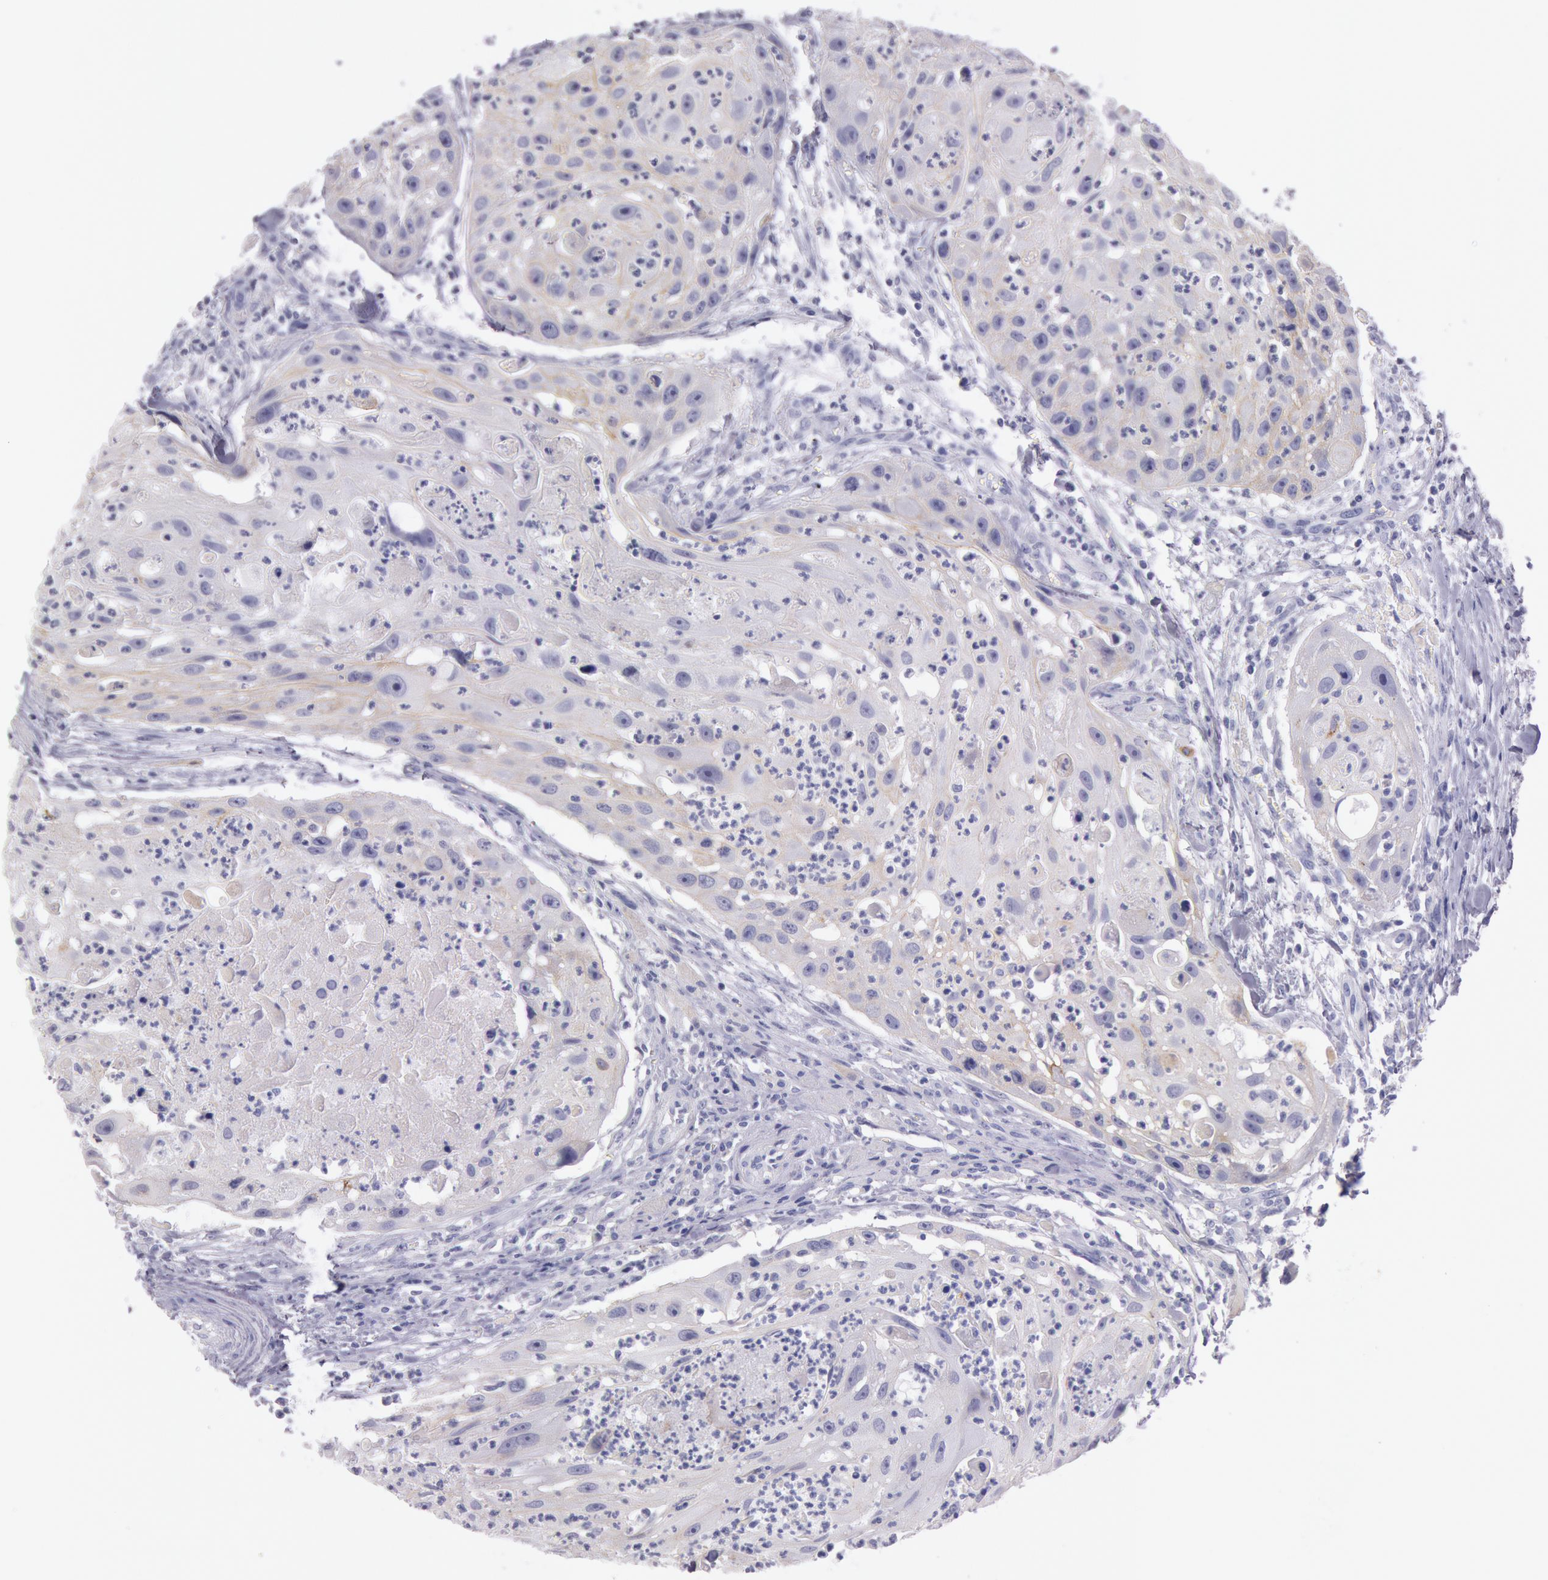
{"staining": {"intensity": "weak", "quantity": "<25%", "location": "cytoplasmic/membranous"}, "tissue": "head and neck cancer", "cell_type": "Tumor cells", "image_type": "cancer", "snomed": [{"axis": "morphology", "description": "Squamous cell carcinoma, NOS"}, {"axis": "topography", "description": "Head-Neck"}], "caption": "Histopathology image shows no protein staining in tumor cells of head and neck squamous cell carcinoma tissue.", "gene": "EGFR", "patient": {"sex": "male", "age": 64}}